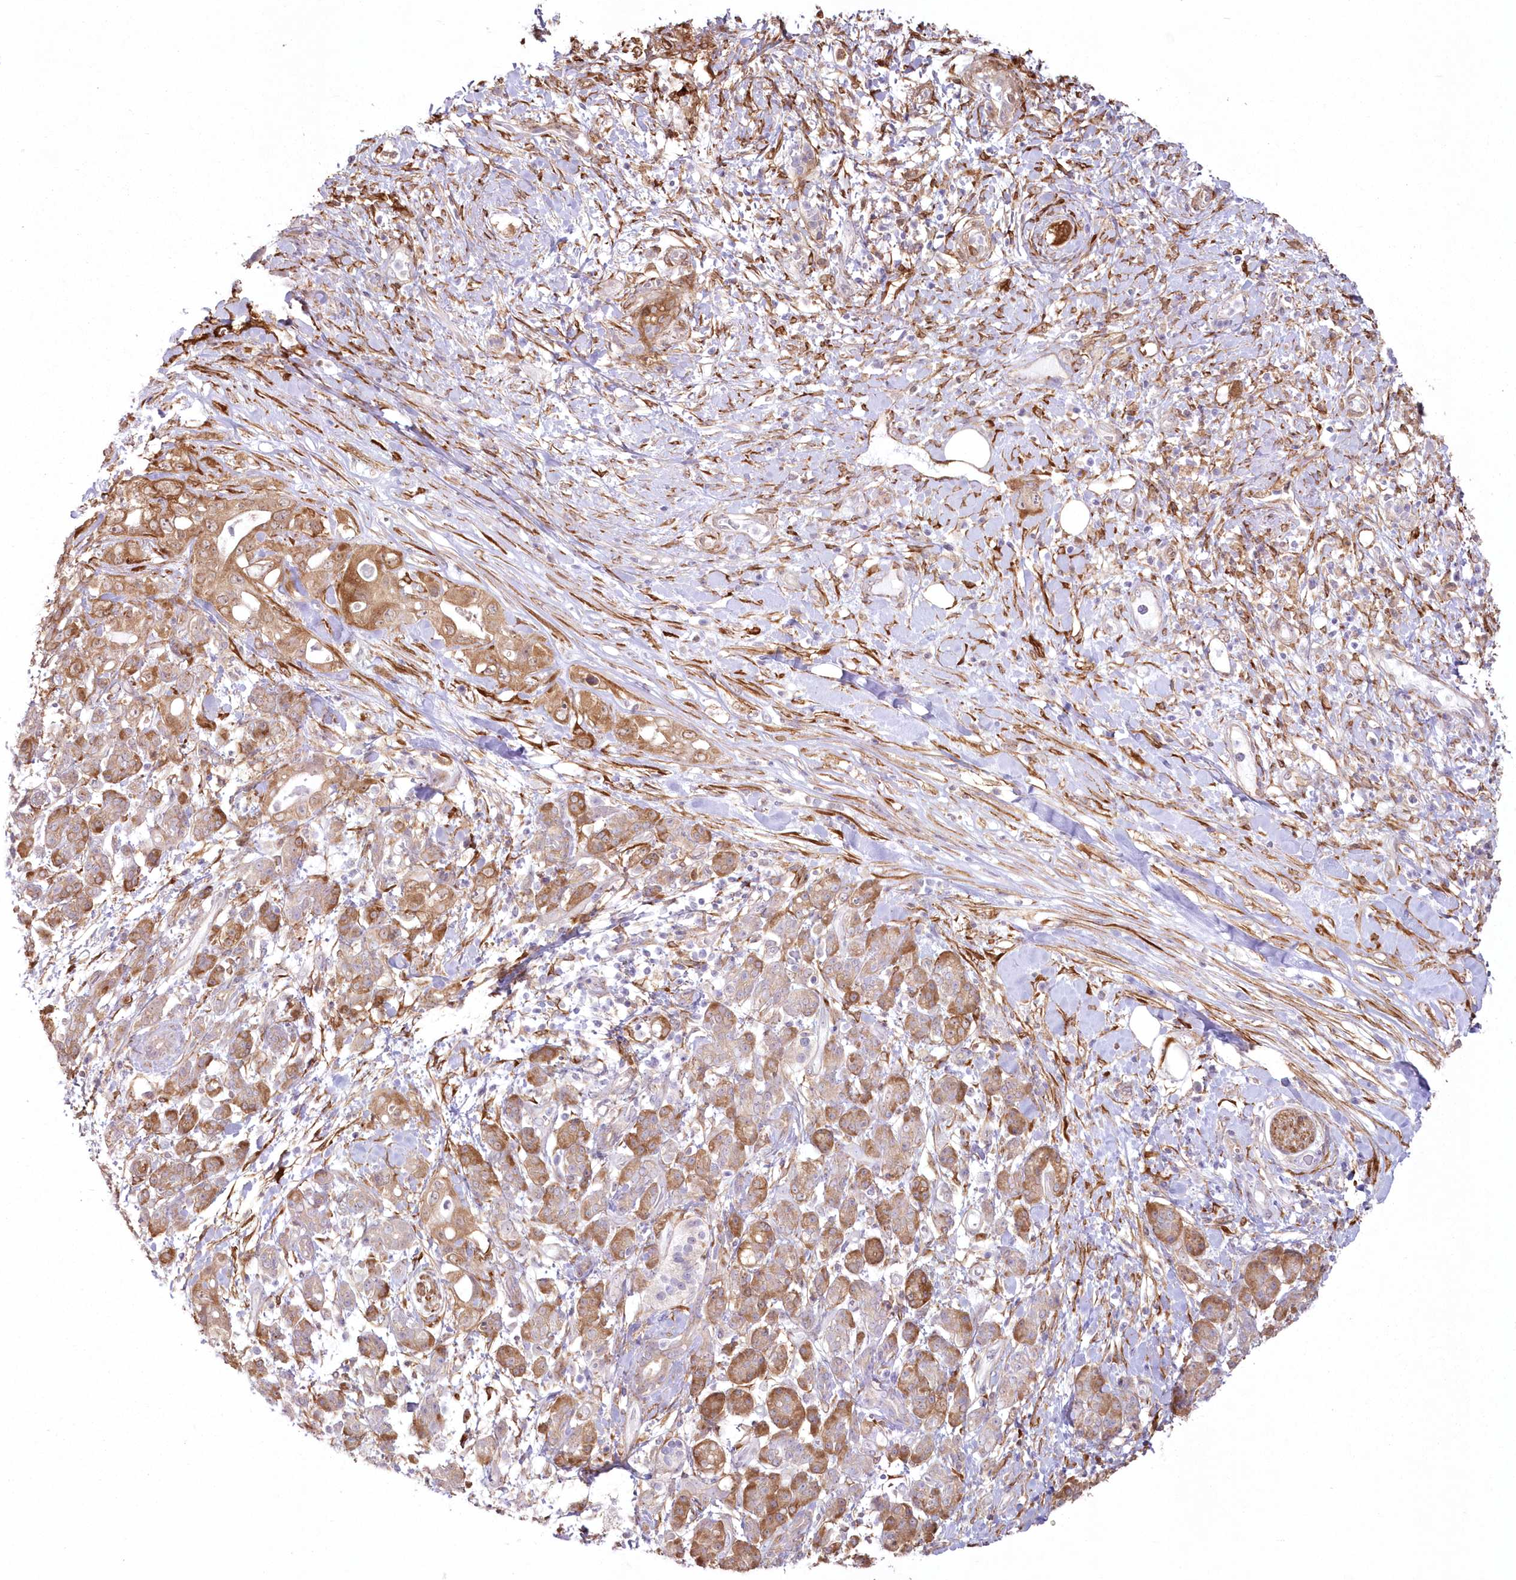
{"staining": {"intensity": "moderate", "quantity": ">75%", "location": "cytoplasmic/membranous"}, "tissue": "pancreatic cancer", "cell_type": "Tumor cells", "image_type": "cancer", "snomed": [{"axis": "morphology", "description": "Adenocarcinoma, NOS"}, {"axis": "topography", "description": "Pancreas"}], "caption": "Immunohistochemistry (IHC) (DAB (3,3'-diaminobenzidine)) staining of human adenocarcinoma (pancreatic) shows moderate cytoplasmic/membranous protein positivity in about >75% of tumor cells. (Stains: DAB in brown, nuclei in blue, Microscopy: brightfield microscopy at high magnification).", "gene": "SH3PXD2B", "patient": {"sex": "female", "age": 56}}